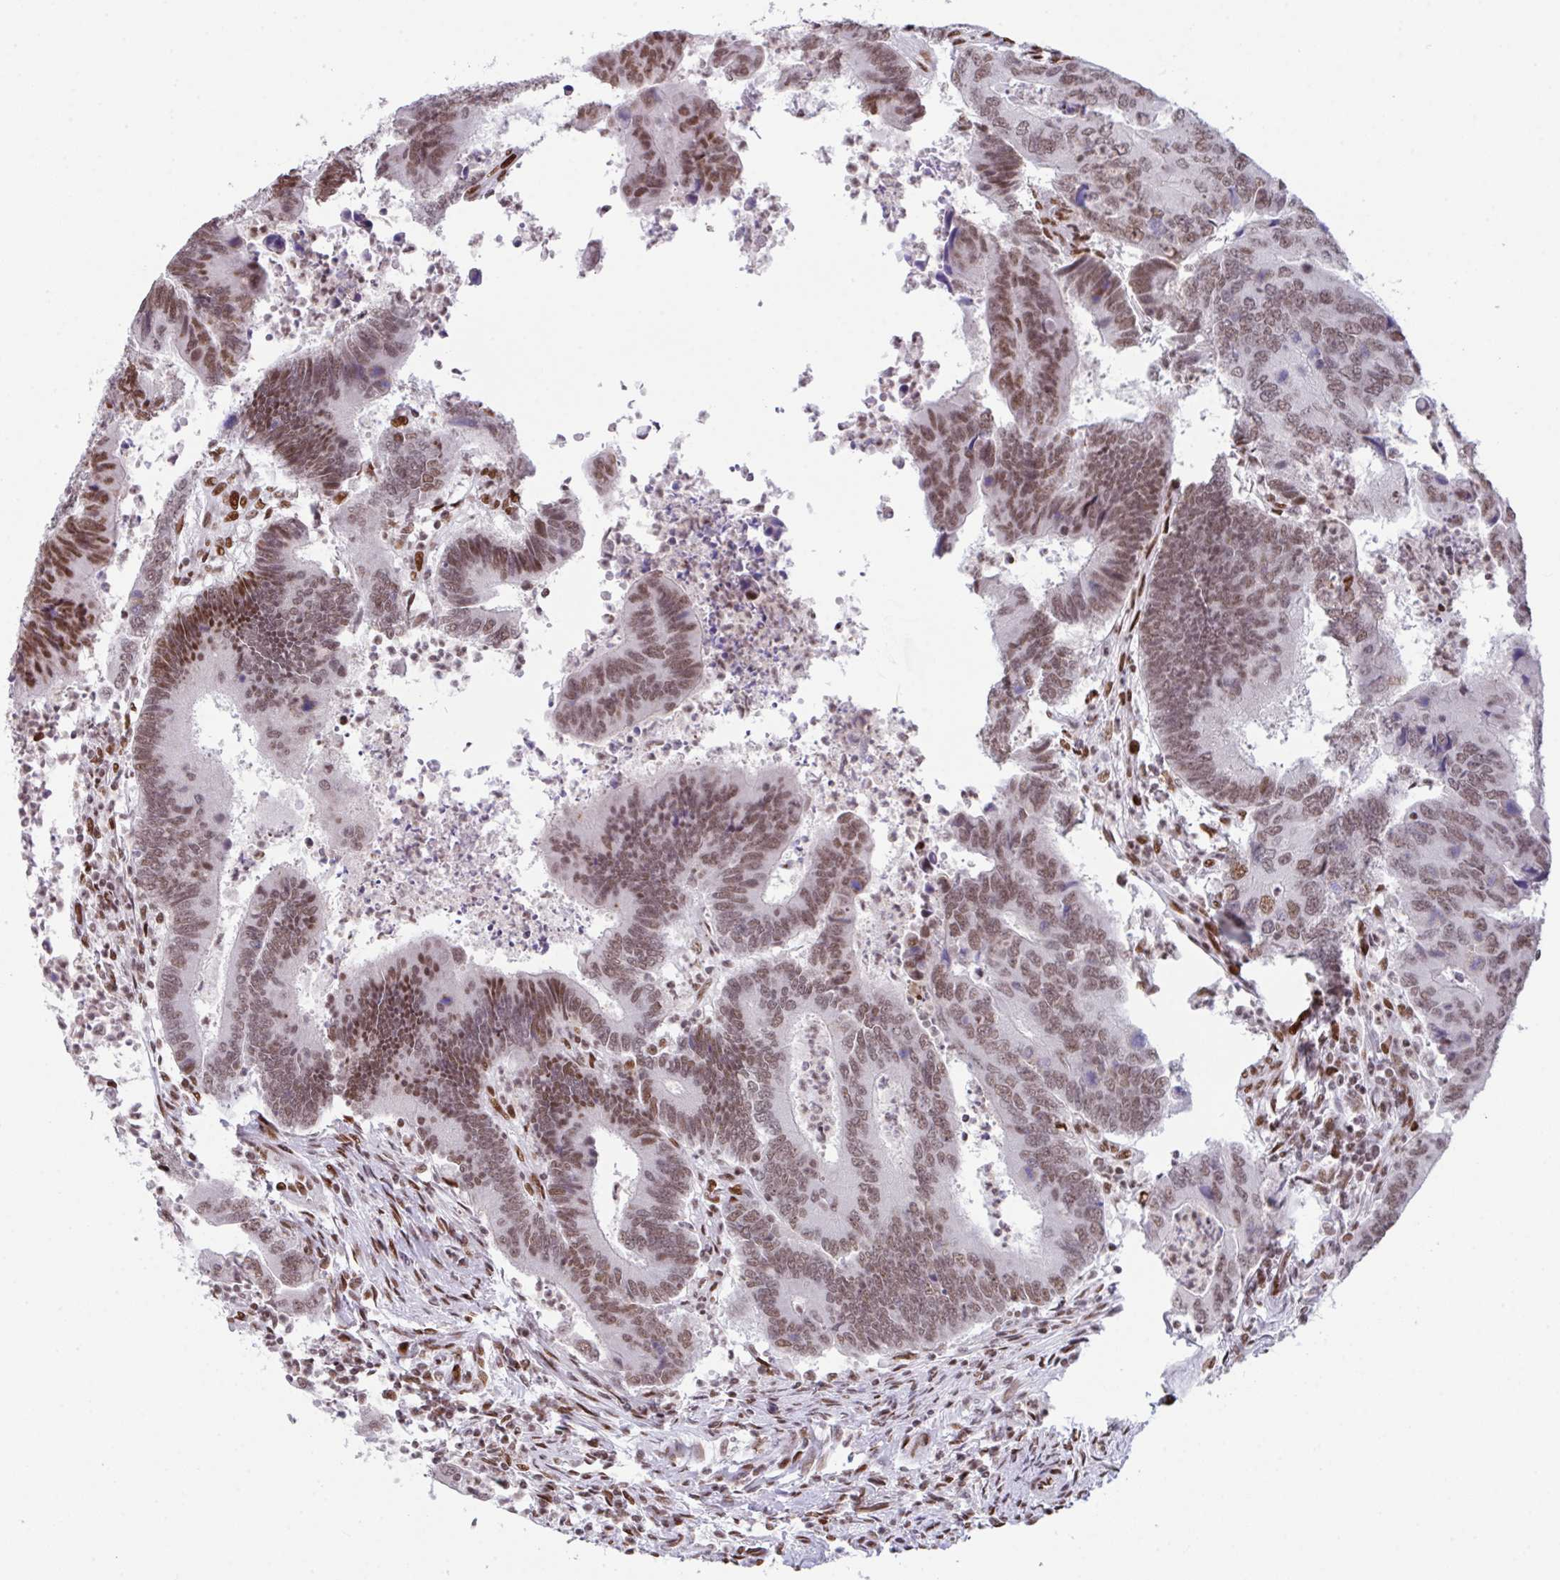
{"staining": {"intensity": "moderate", "quantity": ">75%", "location": "nuclear"}, "tissue": "colorectal cancer", "cell_type": "Tumor cells", "image_type": "cancer", "snomed": [{"axis": "morphology", "description": "Adenocarcinoma, NOS"}, {"axis": "topography", "description": "Colon"}], "caption": "An immunohistochemistry histopathology image of neoplastic tissue is shown. Protein staining in brown shows moderate nuclear positivity in adenocarcinoma (colorectal) within tumor cells. (DAB (3,3'-diaminobenzidine) IHC, brown staining for protein, blue staining for nuclei).", "gene": "CLP1", "patient": {"sex": "female", "age": 67}}